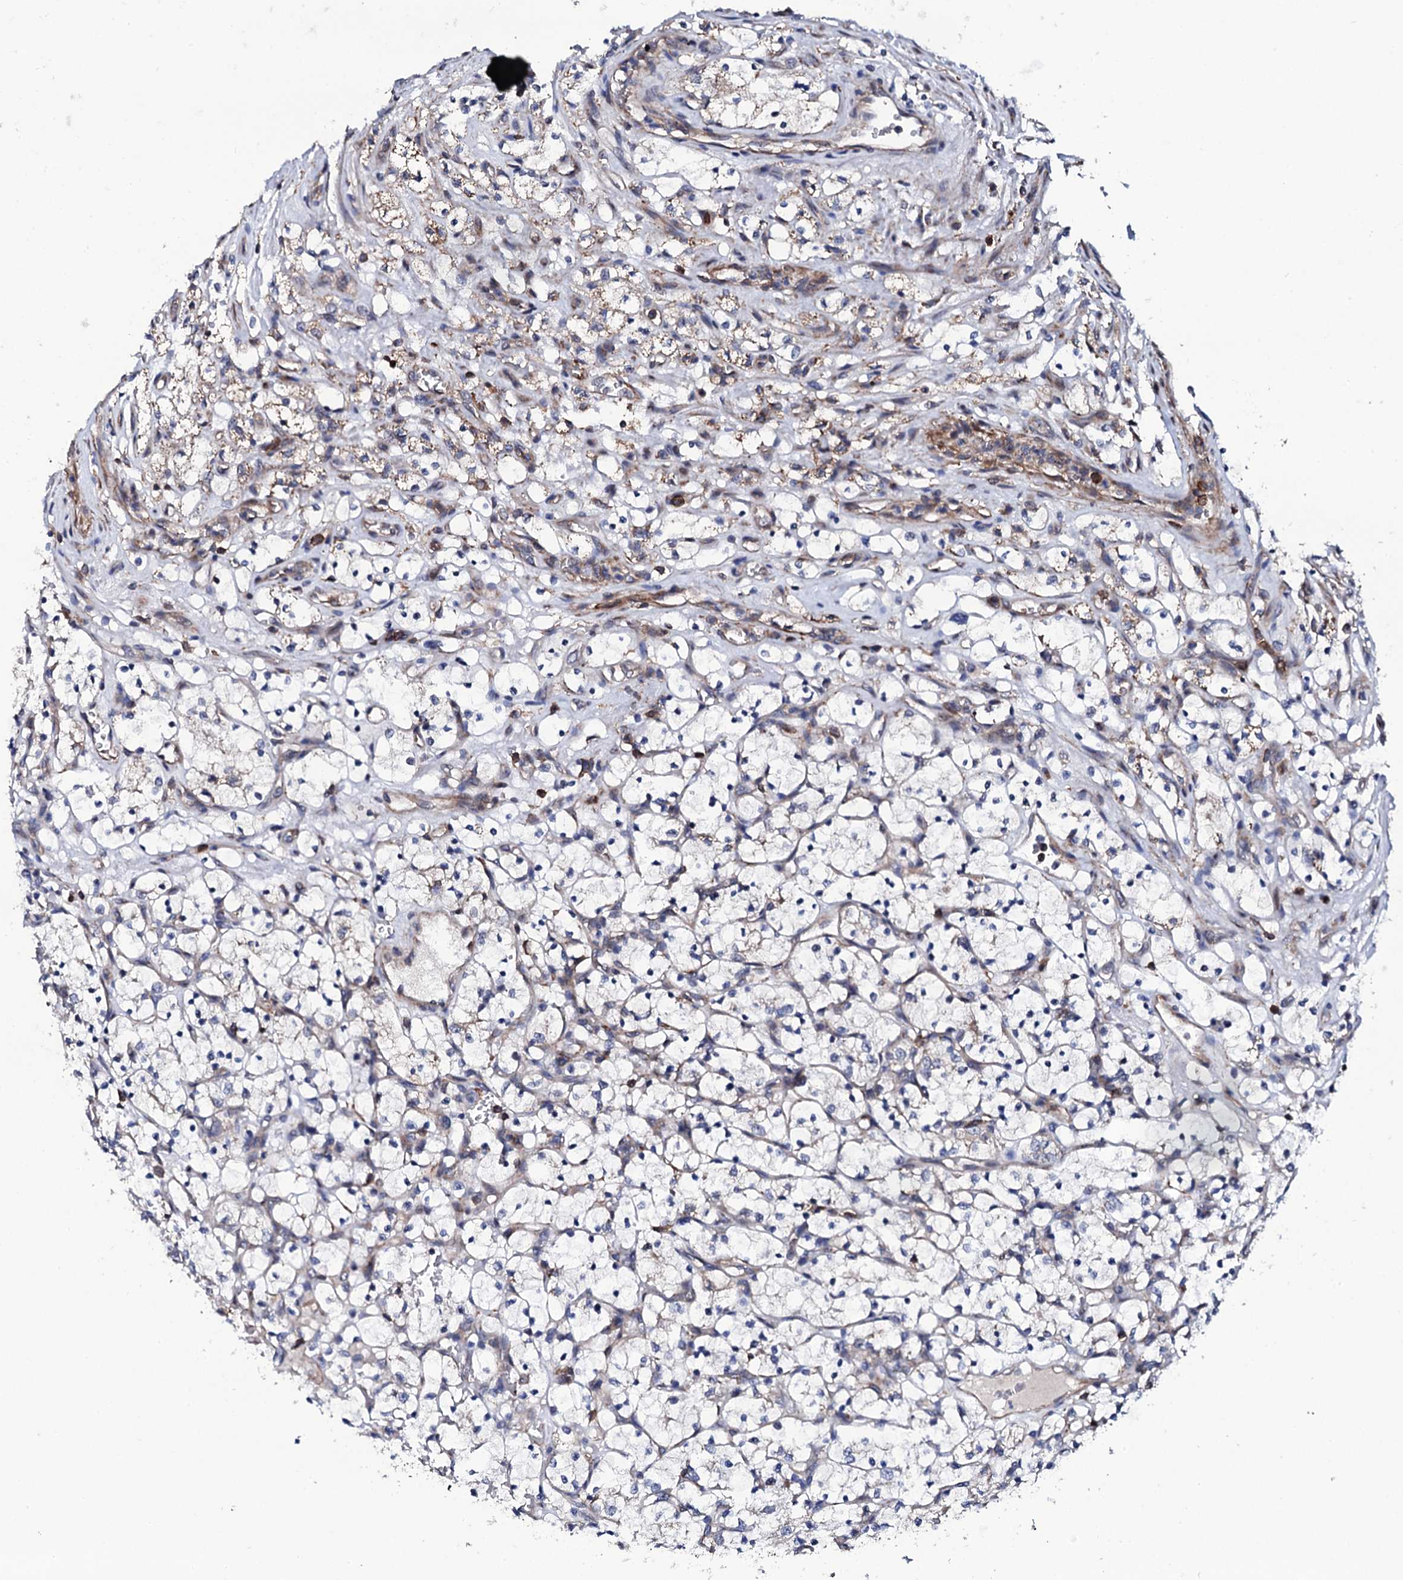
{"staining": {"intensity": "weak", "quantity": "<25%", "location": "cytoplasmic/membranous"}, "tissue": "renal cancer", "cell_type": "Tumor cells", "image_type": "cancer", "snomed": [{"axis": "morphology", "description": "Adenocarcinoma, NOS"}, {"axis": "topography", "description": "Kidney"}], "caption": "The IHC micrograph has no significant expression in tumor cells of renal cancer tissue.", "gene": "COG4", "patient": {"sex": "female", "age": 69}}